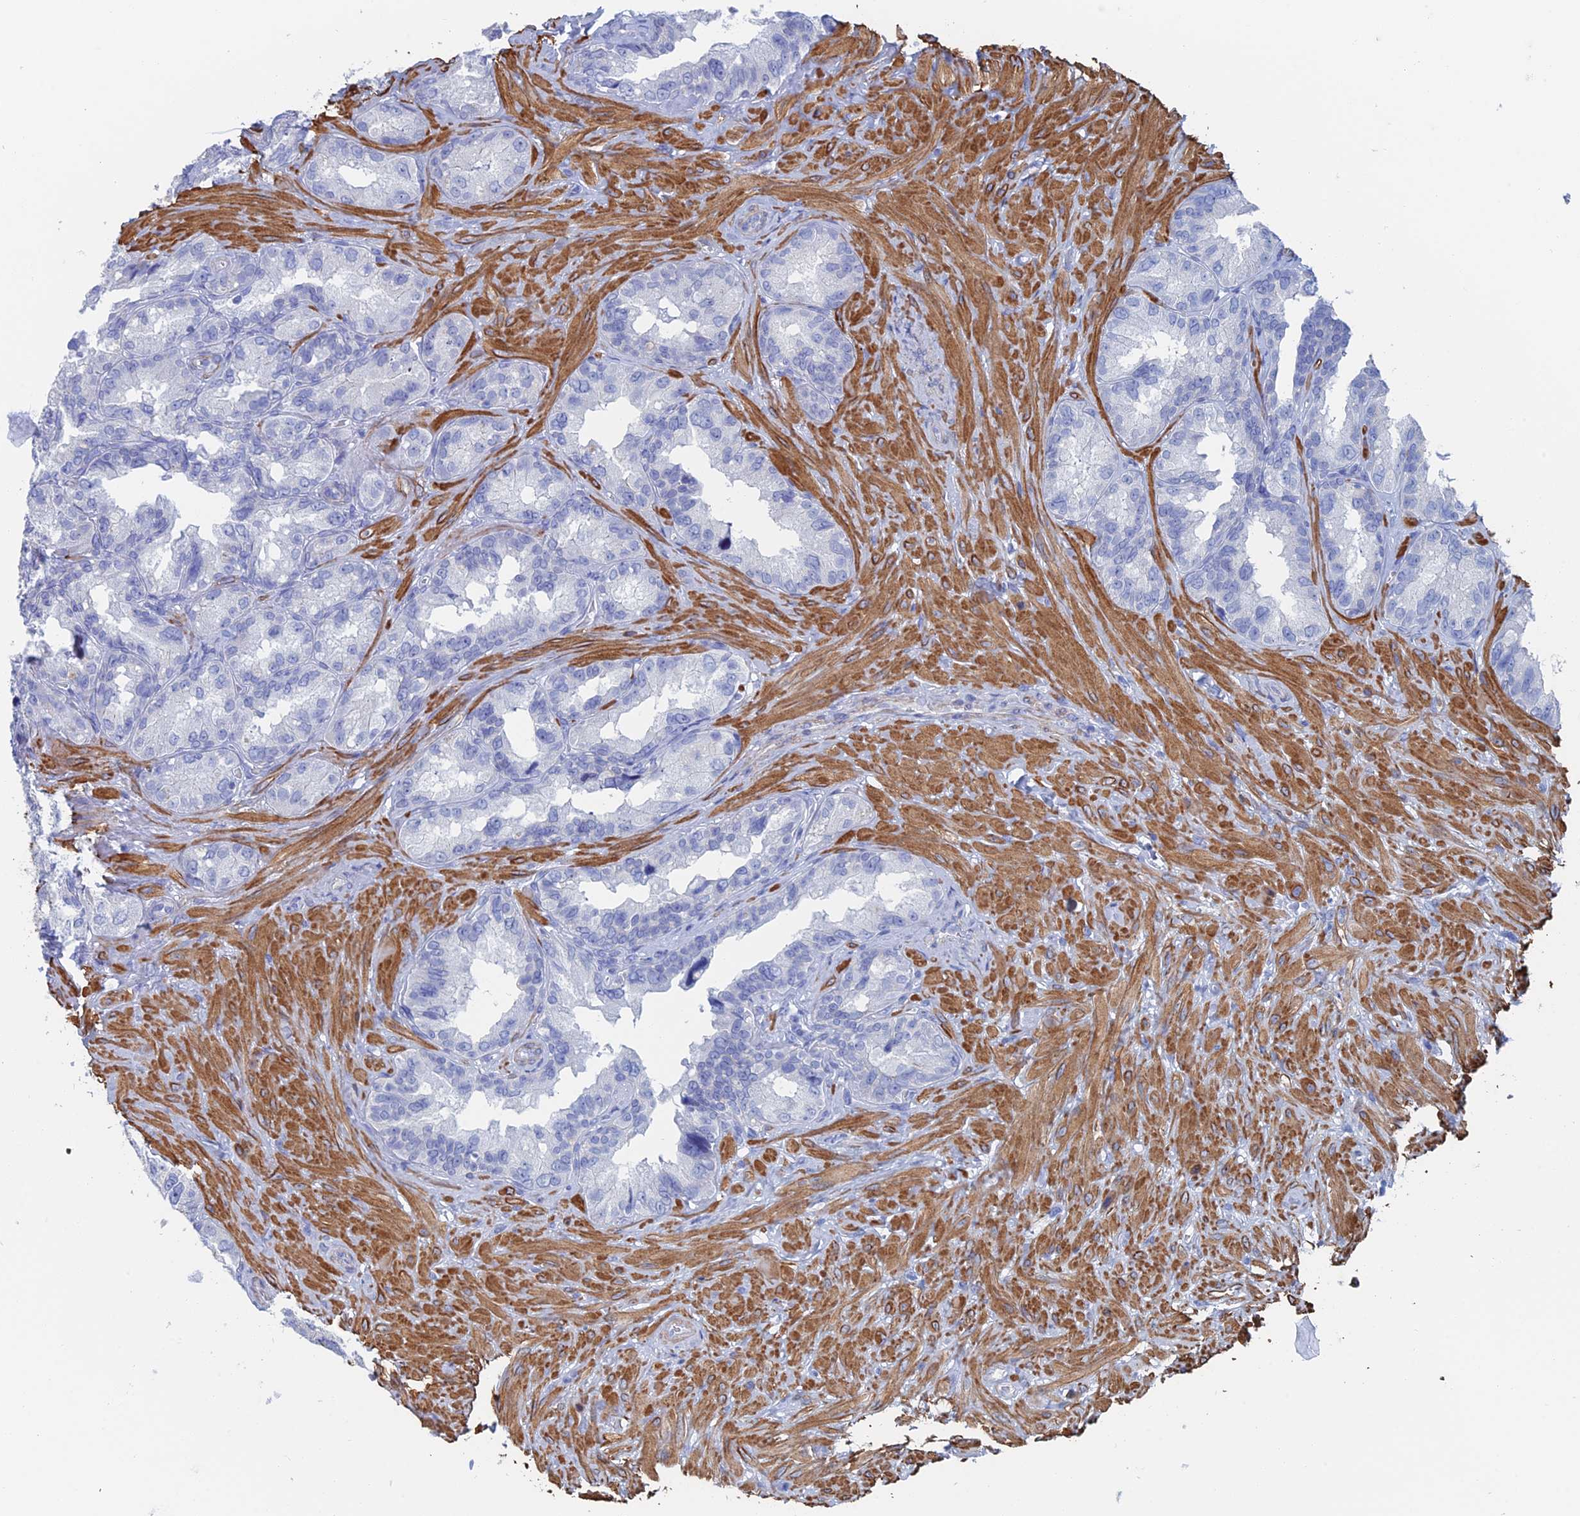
{"staining": {"intensity": "negative", "quantity": "none", "location": "none"}, "tissue": "seminal vesicle", "cell_type": "Glandular cells", "image_type": "normal", "snomed": [{"axis": "morphology", "description": "Normal tissue, NOS"}, {"axis": "topography", "description": "Seminal veicle"}, {"axis": "topography", "description": "Peripheral nerve tissue"}], "caption": "This histopathology image is of normal seminal vesicle stained with immunohistochemistry (IHC) to label a protein in brown with the nuclei are counter-stained blue. There is no staining in glandular cells.", "gene": "KCNK18", "patient": {"sex": "male", "age": 67}}